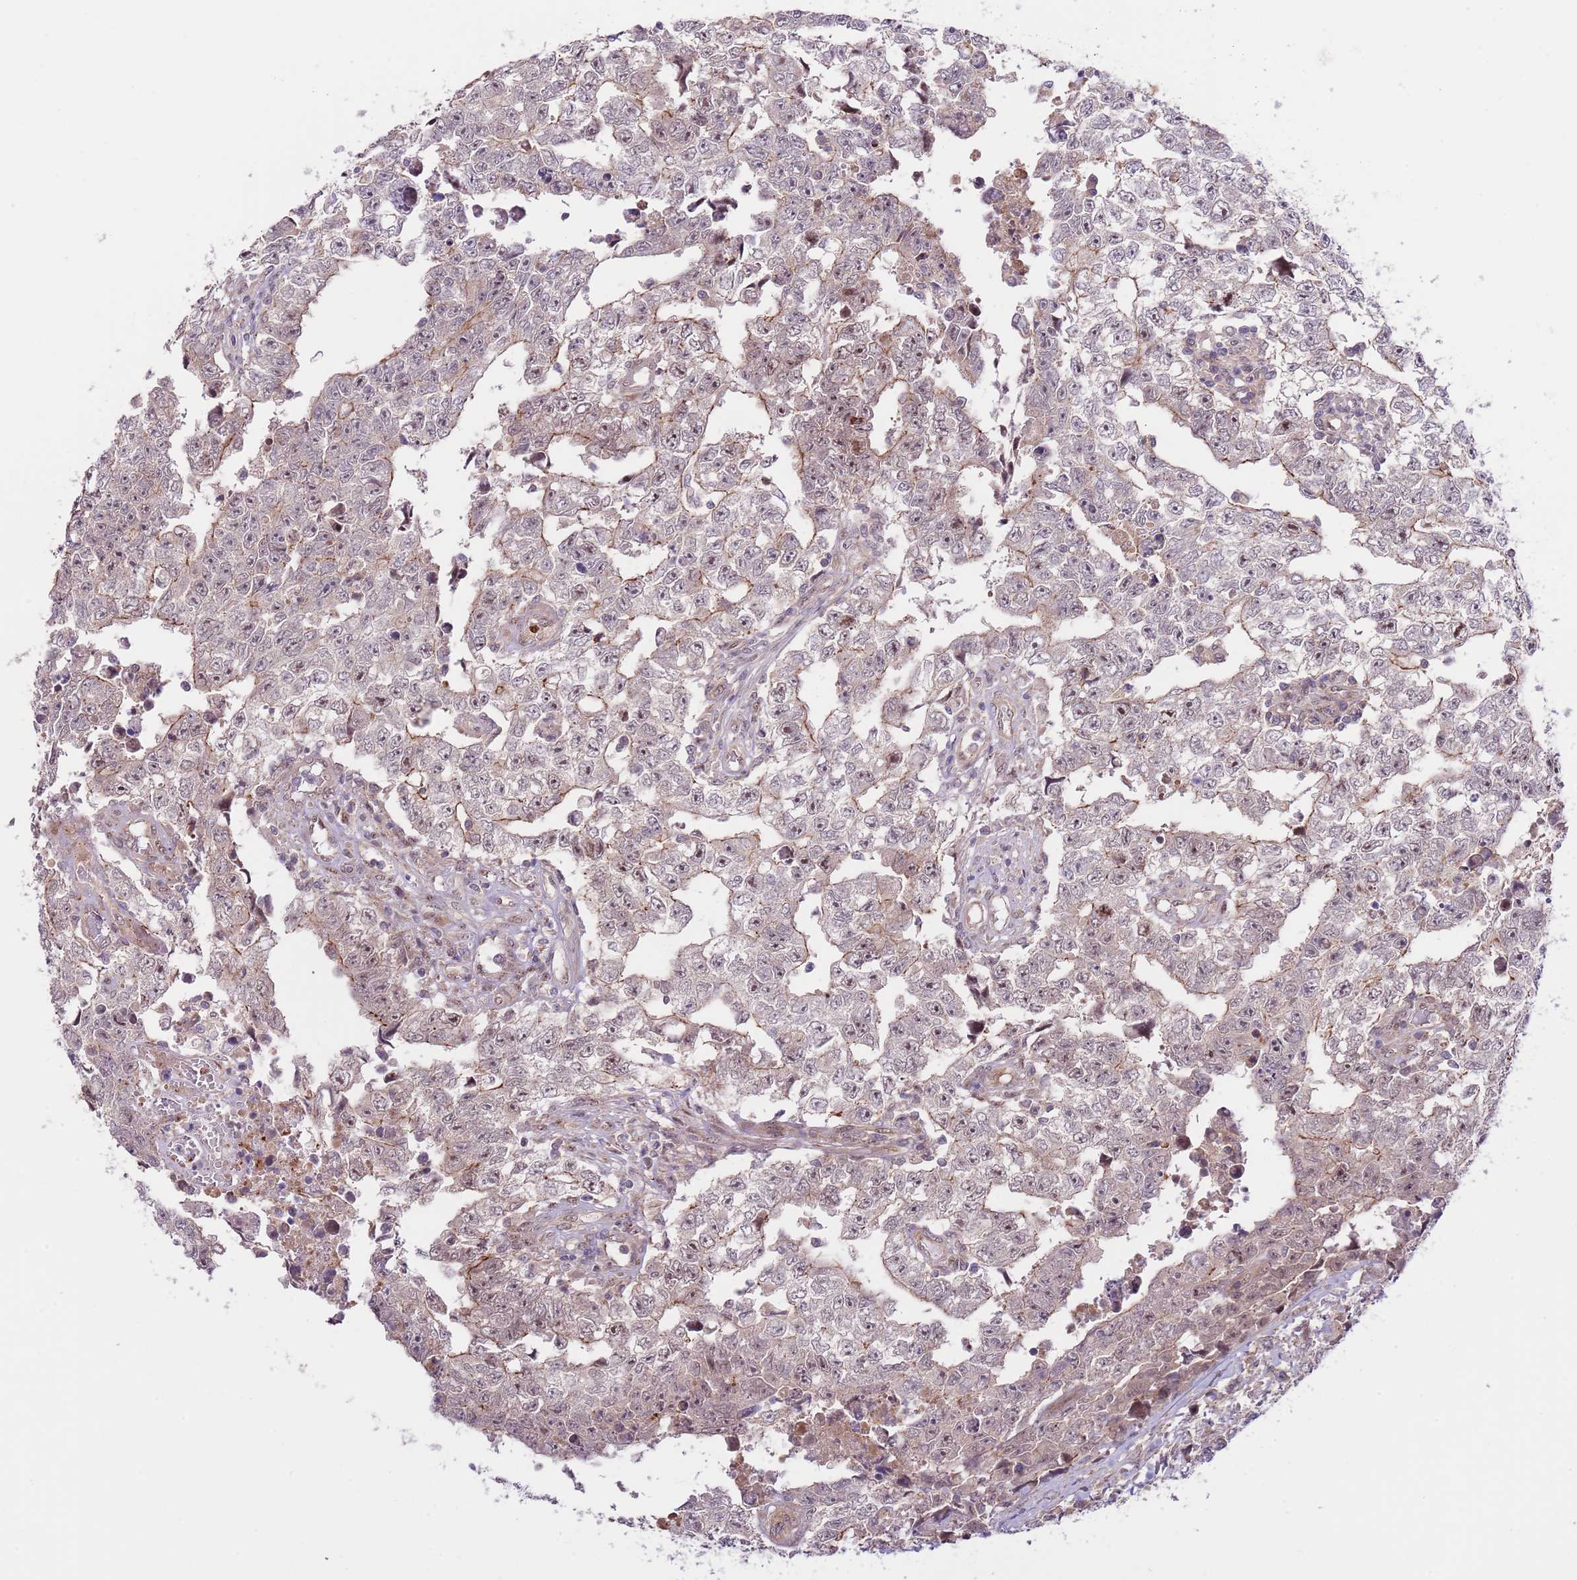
{"staining": {"intensity": "weak", "quantity": "25%-75%", "location": "cytoplasmic/membranous,nuclear"}, "tissue": "testis cancer", "cell_type": "Tumor cells", "image_type": "cancer", "snomed": [{"axis": "morphology", "description": "Carcinoma, Embryonal, NOS"}, {"axis": "topography", "description": "Testis"}], "caption": "Immunohistochemistry (IHC) image of neoplastic tissue: testis embryonal carcinoma stained using immunohistochemistry displays low levels of weak protein expression localized specifically in the cytoplasmic/membranous and nuclear of tumor cells, appearing as a cytoplasmic/membranous and nuclear brown color.", "gene": "PRR16", "patient": {"sex": "male", "age": 25}}